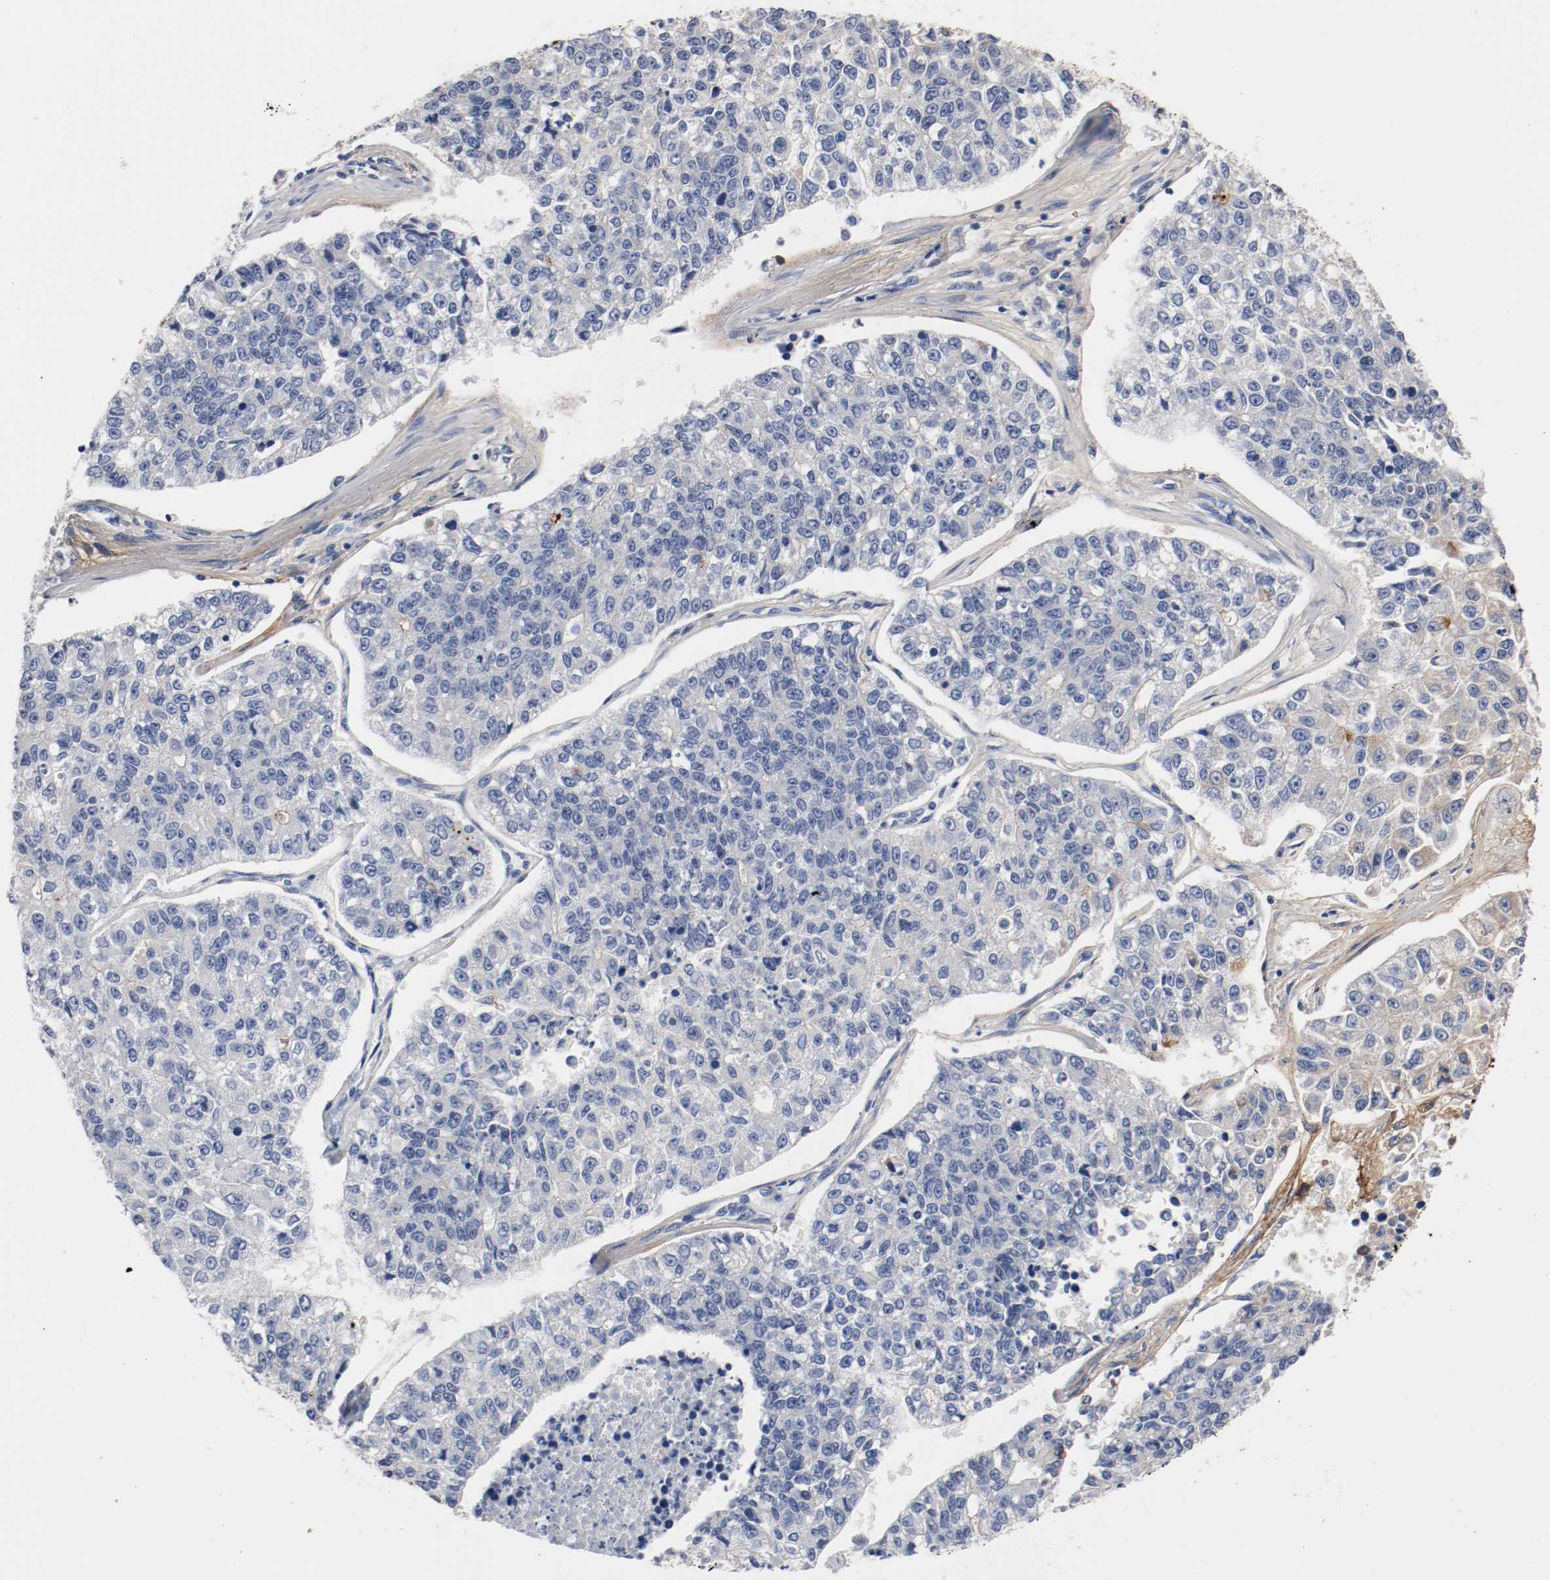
{"staining": {"intensity": "negative", "quantity": "none", "location": "none"}, "tissue": "lung cancer", "cell_type": "Tumor cells", "image_type": "cancer", "snomed": [{"axis": "morphology", "description": "Adenocarcinoma, NOS"}, {"axis": "topography", "description": "Lung"}], "caption": "High magnification brightfield microscopy of lung cancer (adenocarcinoma) stained with DAB (3,3'-diaminobenzidine) (brown) and counterstained with hematoxylin (blue): tumor cells show no significant positivity. (Immunohistochemistry, brightfield microscopy, high magnification).", "gene": "TNC", "patient": {"sex": "male", "age": 49}}